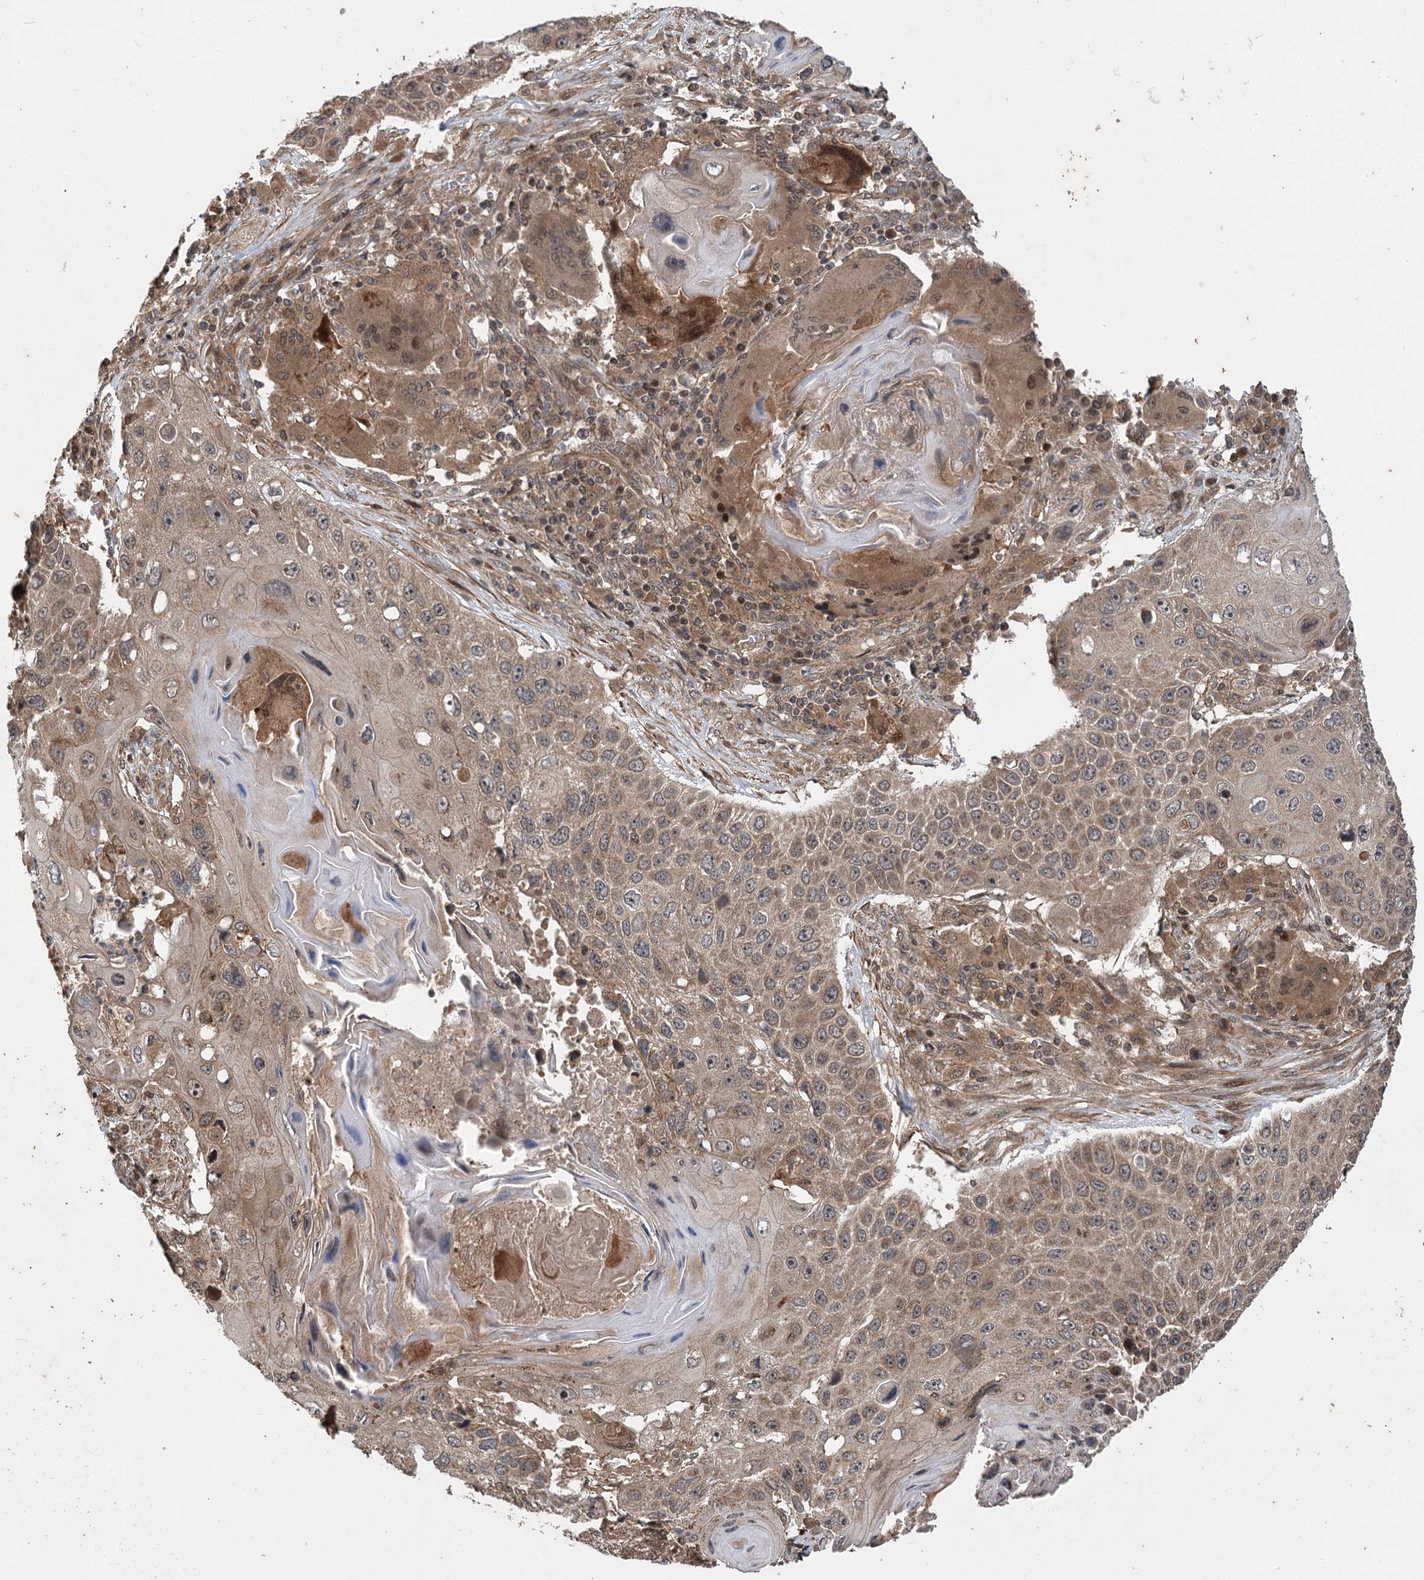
{"staining": {"intensity": "weak", "quantity": ">75%", "location": "cytoplasmic/membranous"}, "tissue": "lung cancer", "cell_type": "Tumor cells", "image_type": "cancer", "snomed": [{"axis": "morphology", "description": "Squamous cell carcinoma, NOS"}, {"axis": "topography", "description": "Lung"}], "caption": "Lung squamous cell carcinoma stained for a protein (brown) demonstrates weak cytoplasmic/membranous positive positivity in about >75% of tumor cells.", "gene": "INSIG2", "patient": {"sex": "male", "age": 61}}